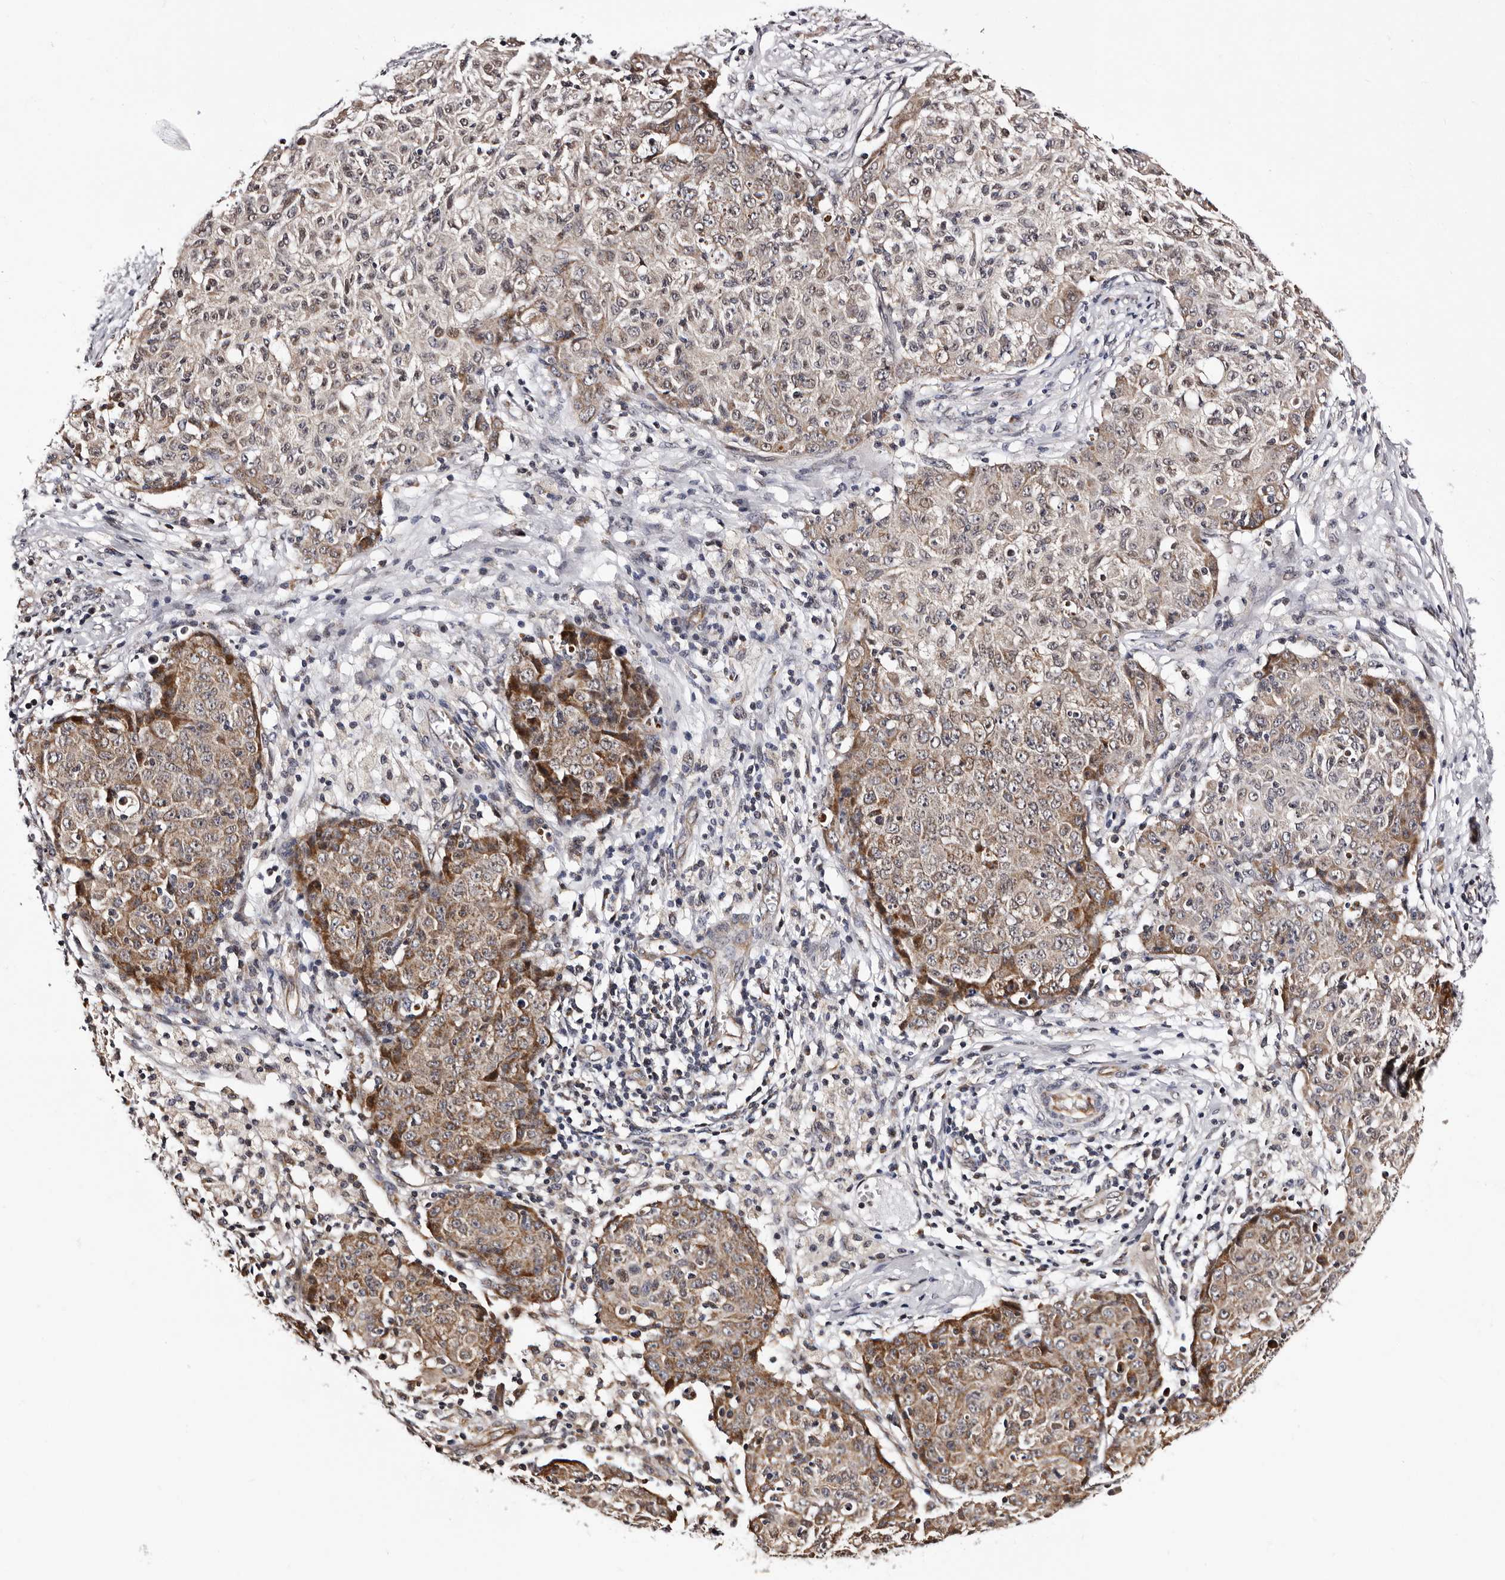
{"staining": {"intensity": "moderate", "quantity": "25%-75%", "location": "cytoplasmic/membranous,nuclear"}, "tissue": "ovarian cancer", "cell_type": "Tumor cells", "image_type": "cancer", "snomed": [{"axis": "morphology", "description": "Carcinoma, endometroid"}, {"axis": "topography", "description": "Ovary"}], "caption": "Ovarian cancer stained with IHC reveals moderate cytoplasmic/membranous and nuclear positivity in about 25%-75% of tumor cells.", "gene": "GLRX3", "patient": {"sex": "female", "age": 42}}